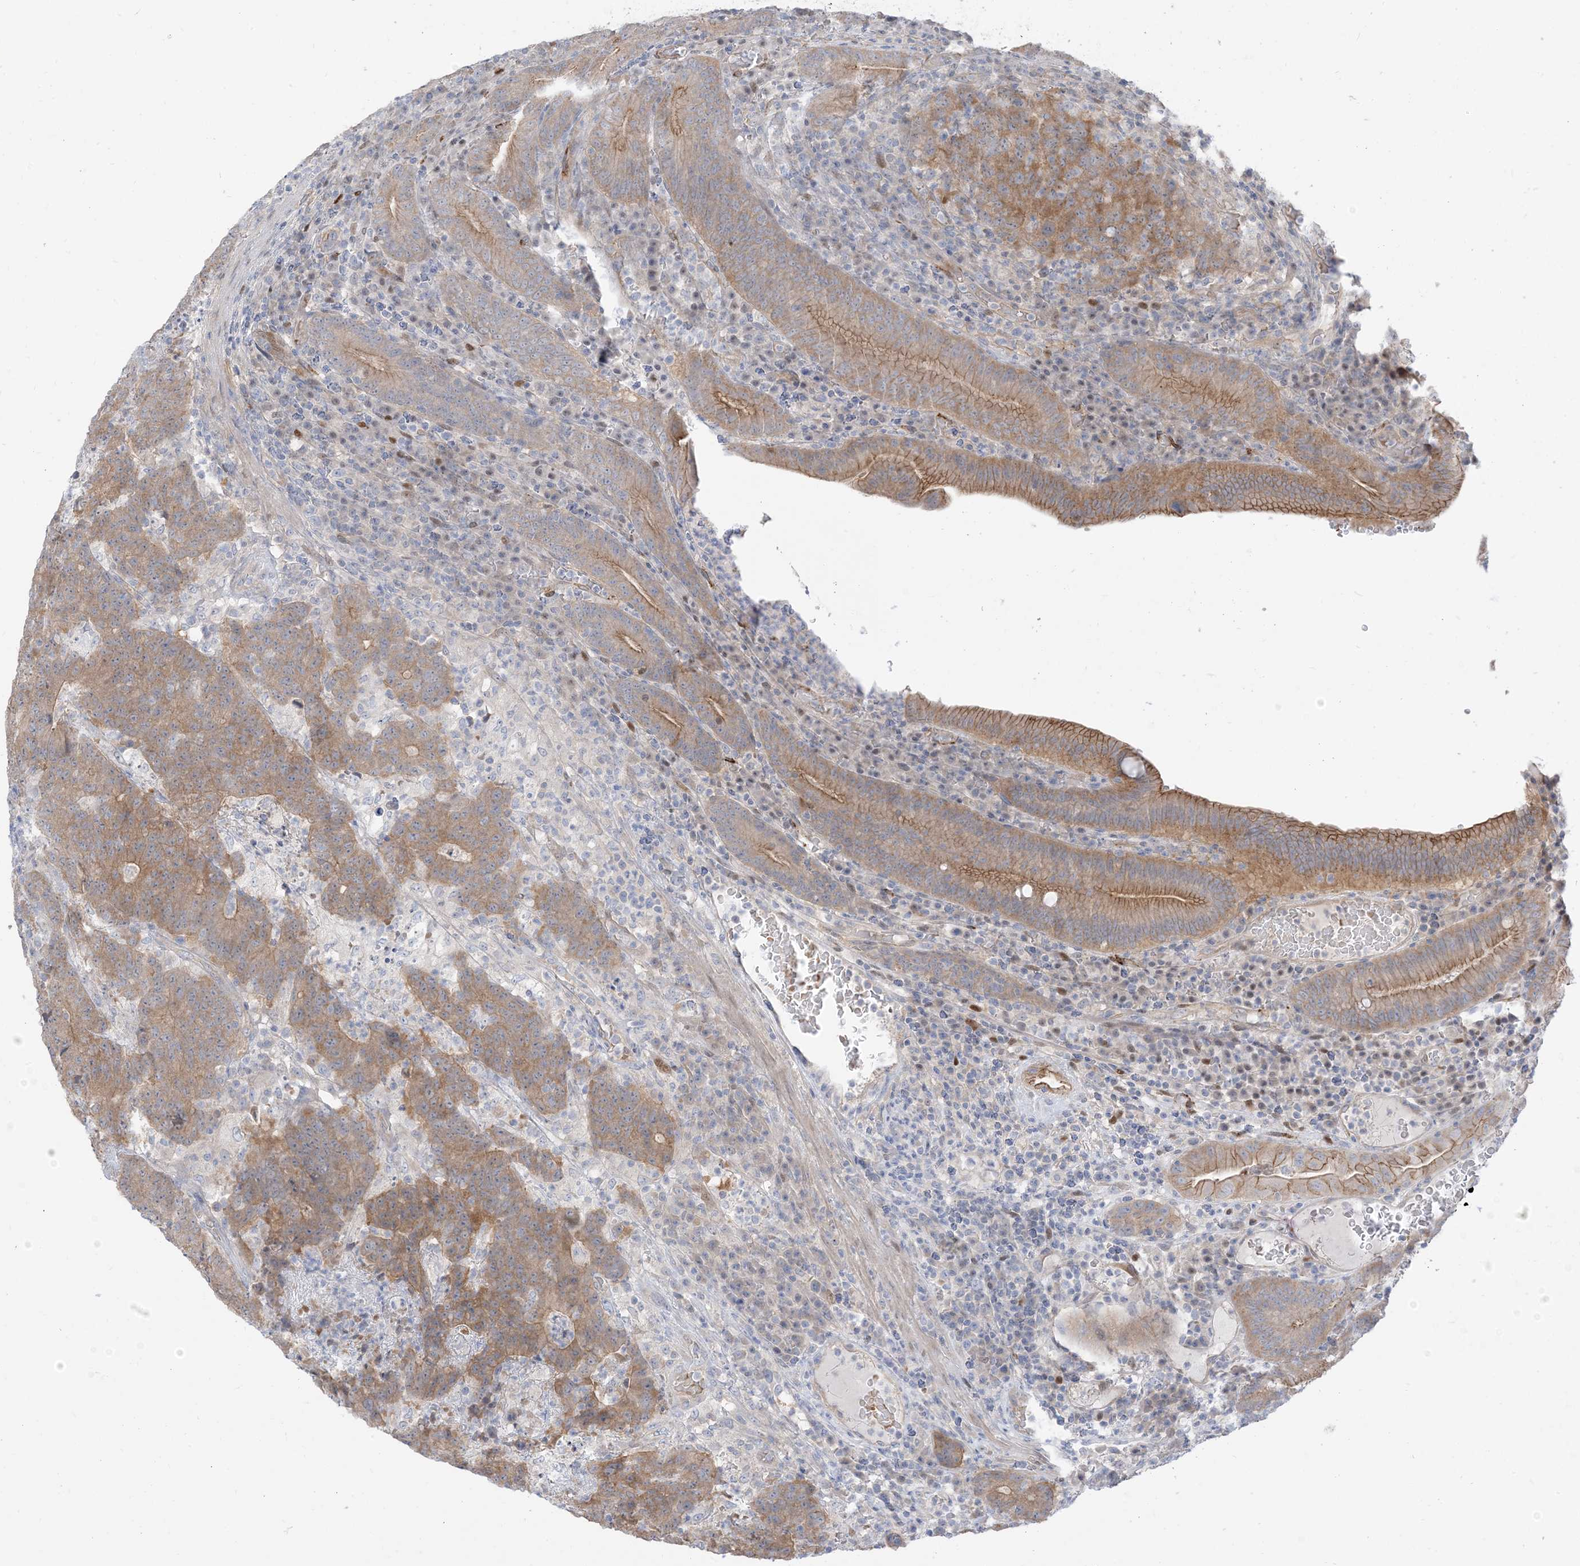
{"staining": {"intensity": "moderate", "quantity": ">75%", "location": "cytoplasmic/membranous"}, "tissue": "colorectal cancer", "cell_type": "Tumor cells", "image_type": "cancer", "snomed": [{"axis": "morphology", "description": "Normal tissue, NOS"}, {"axis": "morphology", "description": "Adenocarcinoma, NOS"}, {"axis": "topography", "description": "Colon"}], "caption": "This image displays adenocarcinoma (colorectal) stained with immunohistochemistry (IHC) to label a protein in brown. The cytoplasmic/membranous of tumor cells show moderate positivity for the protein. Nuclei are counter-stained blue.", "gene": "RIN1", "patient": {"sex": "female", "age": 75}}